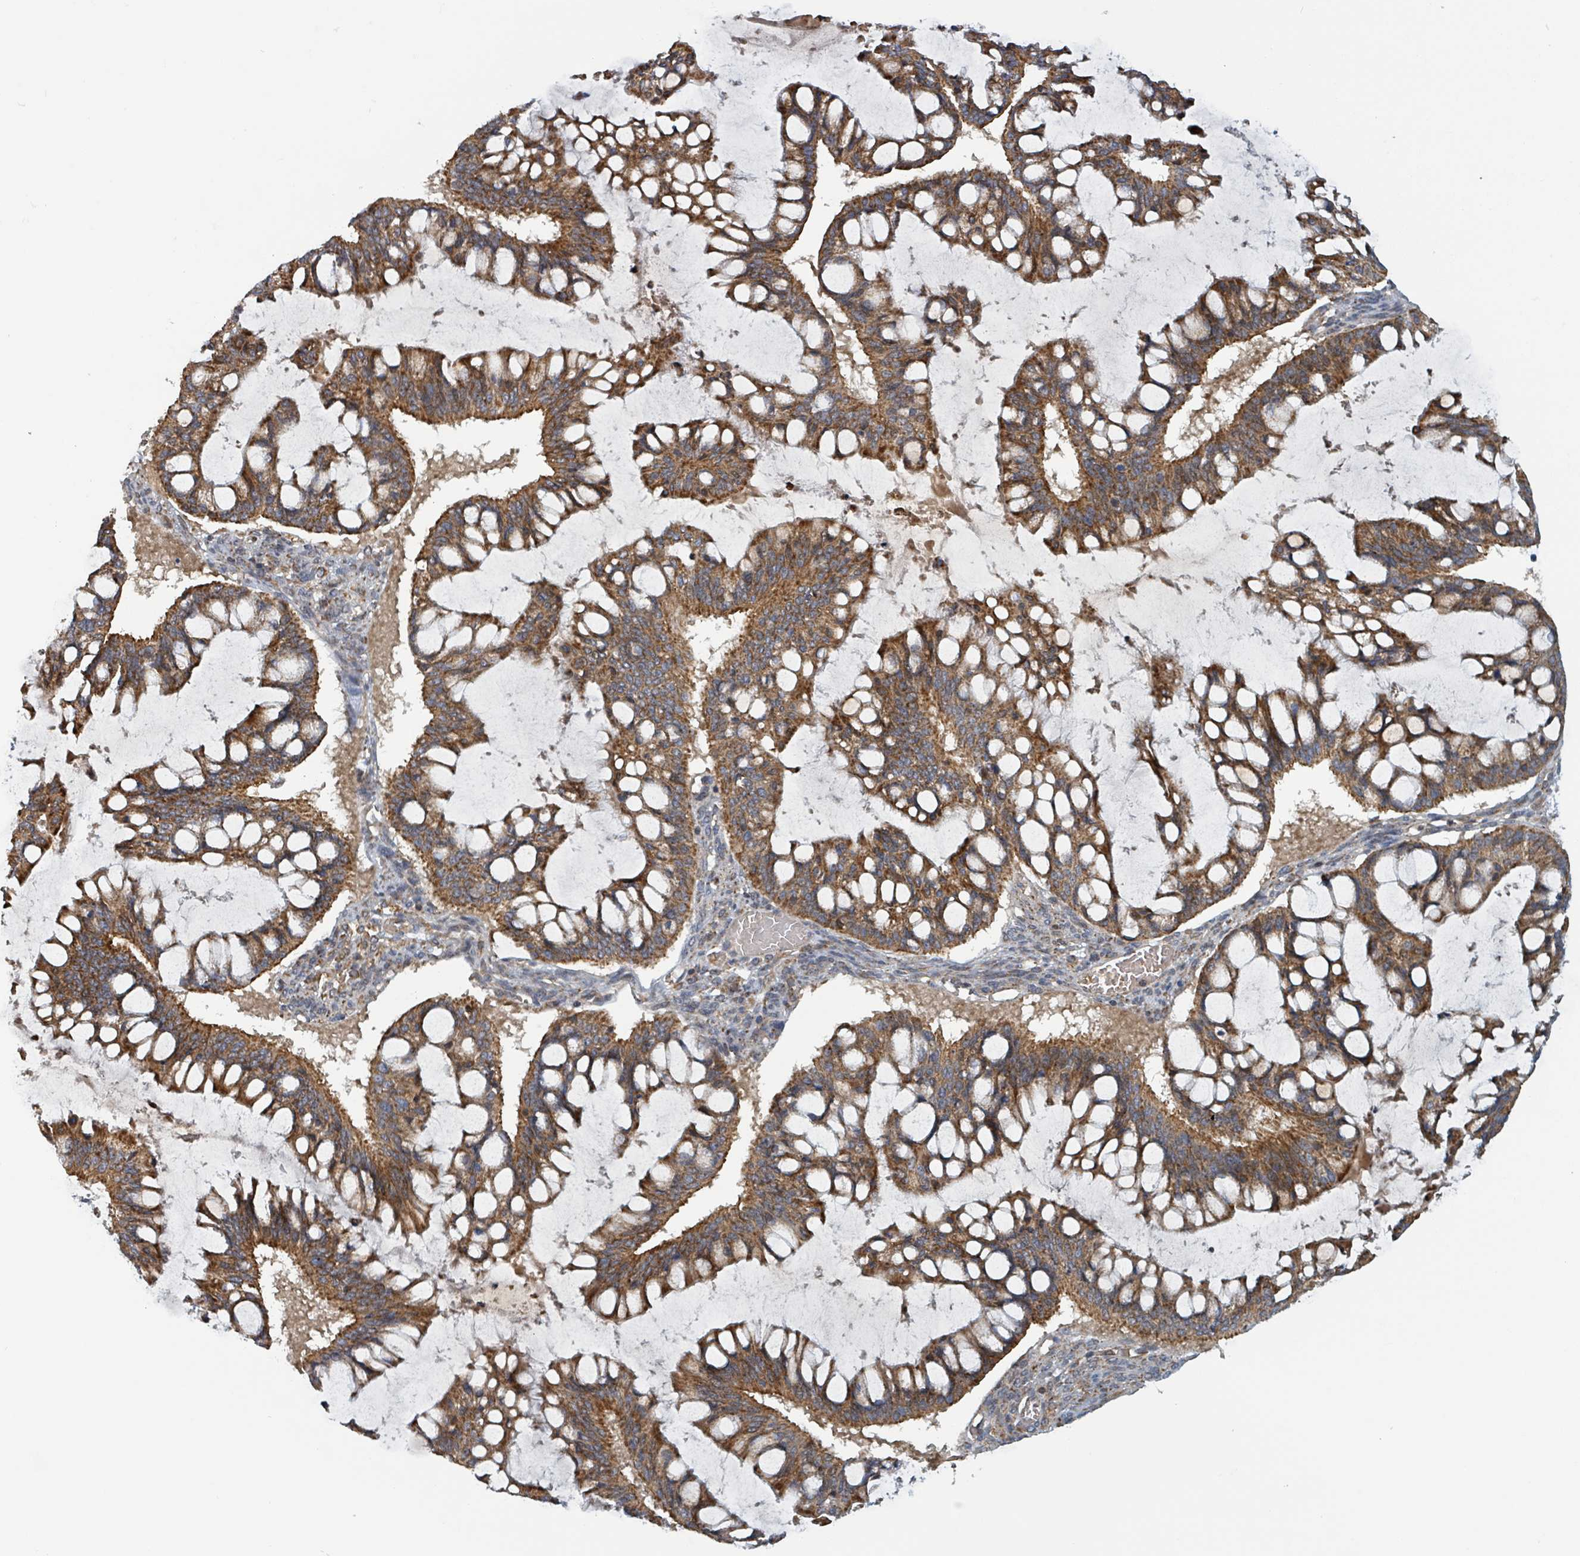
{"staining": {"intensity": "strong", "quantity": ">75%", "location": "cytoplasmic/membranous"}, "tissue": "ovarian cancer", "cell_type": "Tumor cells", "image_type": "cancer", "snomed": [{"axis": "morphology", "description": "Cystadenocarcinoma, mucinous, NOS"}, {"axis": "topography", "description": "Ovary"}], "caption": "DAB immunohistochemical staining of ovarian cancer (mucinous cystadenocarcinoma) exhibits strong cytoplasmic/membranous protein expression in about >75% of tumor cells.", "gene": "HIVEP1", "patient": {"sex": "female", "age": 73}}